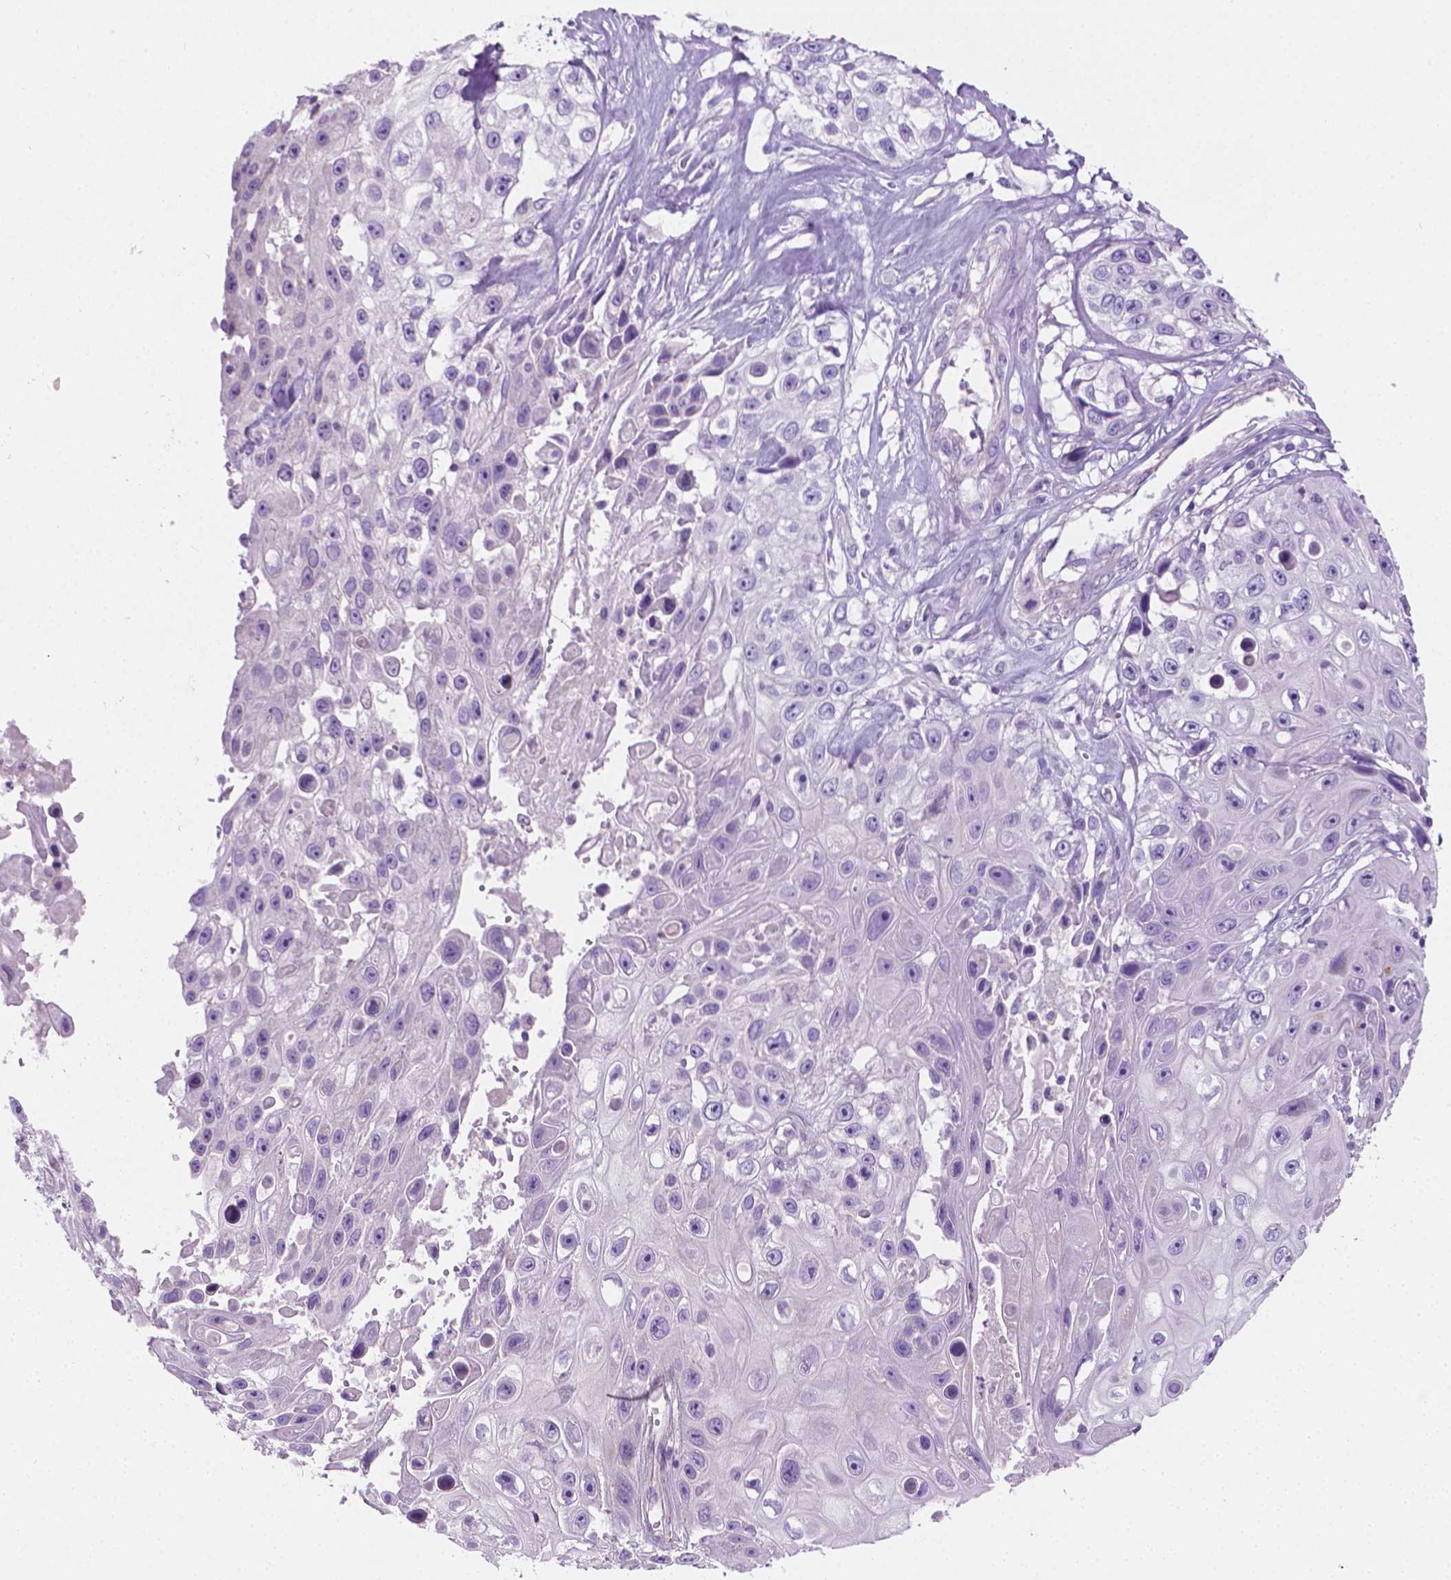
{"staining": {"intensity": "negative", "quantity": "none", "location": "none"}, "tissue": "skin cancer", "cell_type": "Tumor cells", "image_type": "cancer", "snomed": [{"axis": "morphology", "description": "Squamous cell carcinoma, NOS"}, {"axis": "topography", "description": "Skin"}], "caption": "DAB immunohistochemical staining of squamous cell carcinoma (skin) demonstrates no significant staining in tumor cells.", "gene": "FASN", "patient": {"sex": "male", "age": 82}}